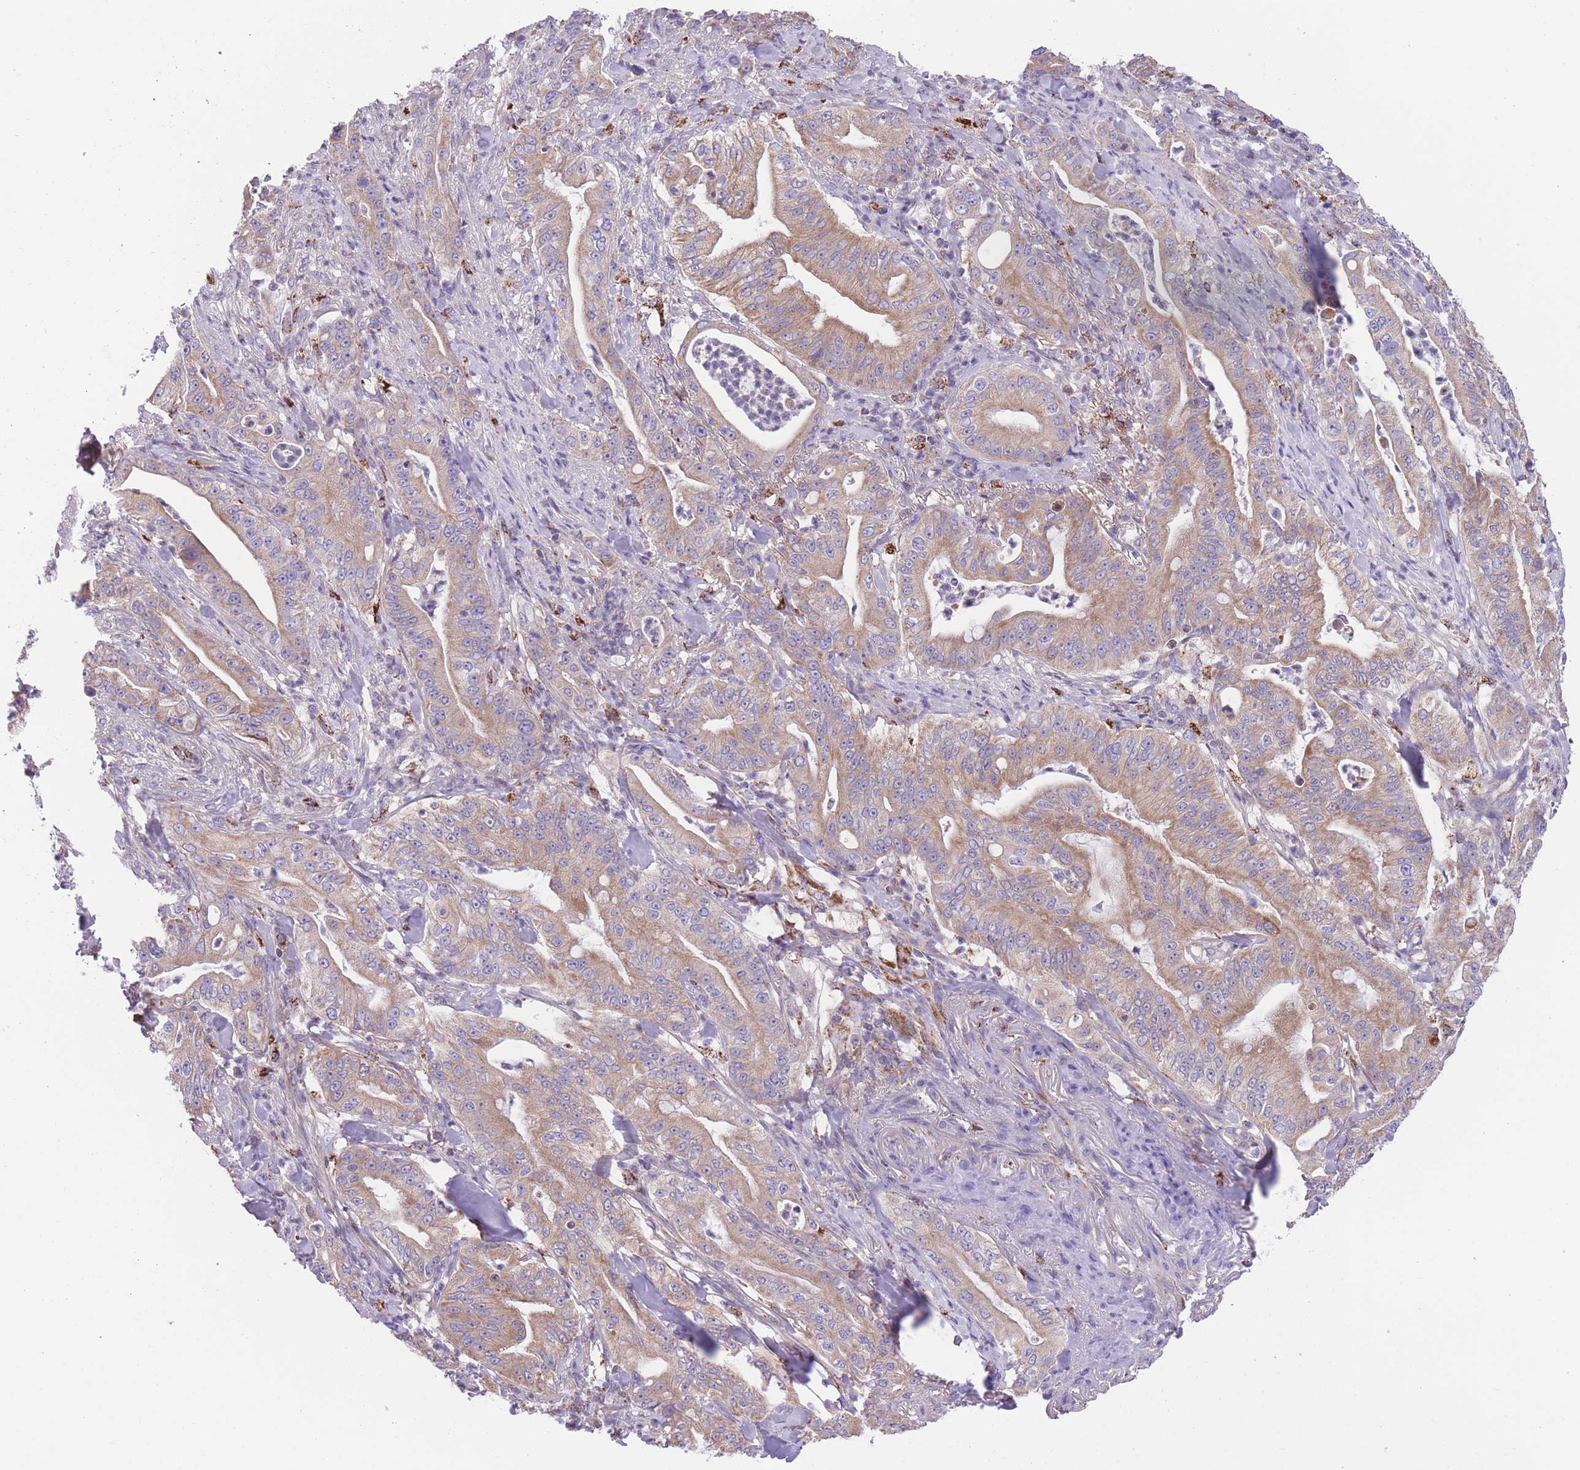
{"staining": {"intensity": "moderate", "quantity": ">75%", "location": "cytoplasmic/membranous"}, "tissue": "pancreatic cancer", "cell_type": "Tumor cells", "image_type": "cancer", "snomed": [{"axis": "morphology", "description": "Adenocarcinoma, NOS"}, {"axis": "topography", "description": "Pancreas"}], "caption": "Protein positivity by immunohistochemistry (IHC) exhibits moderate cytoplasmic/membranous positivity in approximately >75% of tumor cells in pancreatic adenocarcinoma. The staining was performed using DAB to visualize the protein expression in brown, while the nuclei were stained in blue with hematoxylin (Magnification: 20x).", "gene": "ST3GAL3", "patient": {"sex": "male", "age": 71}}